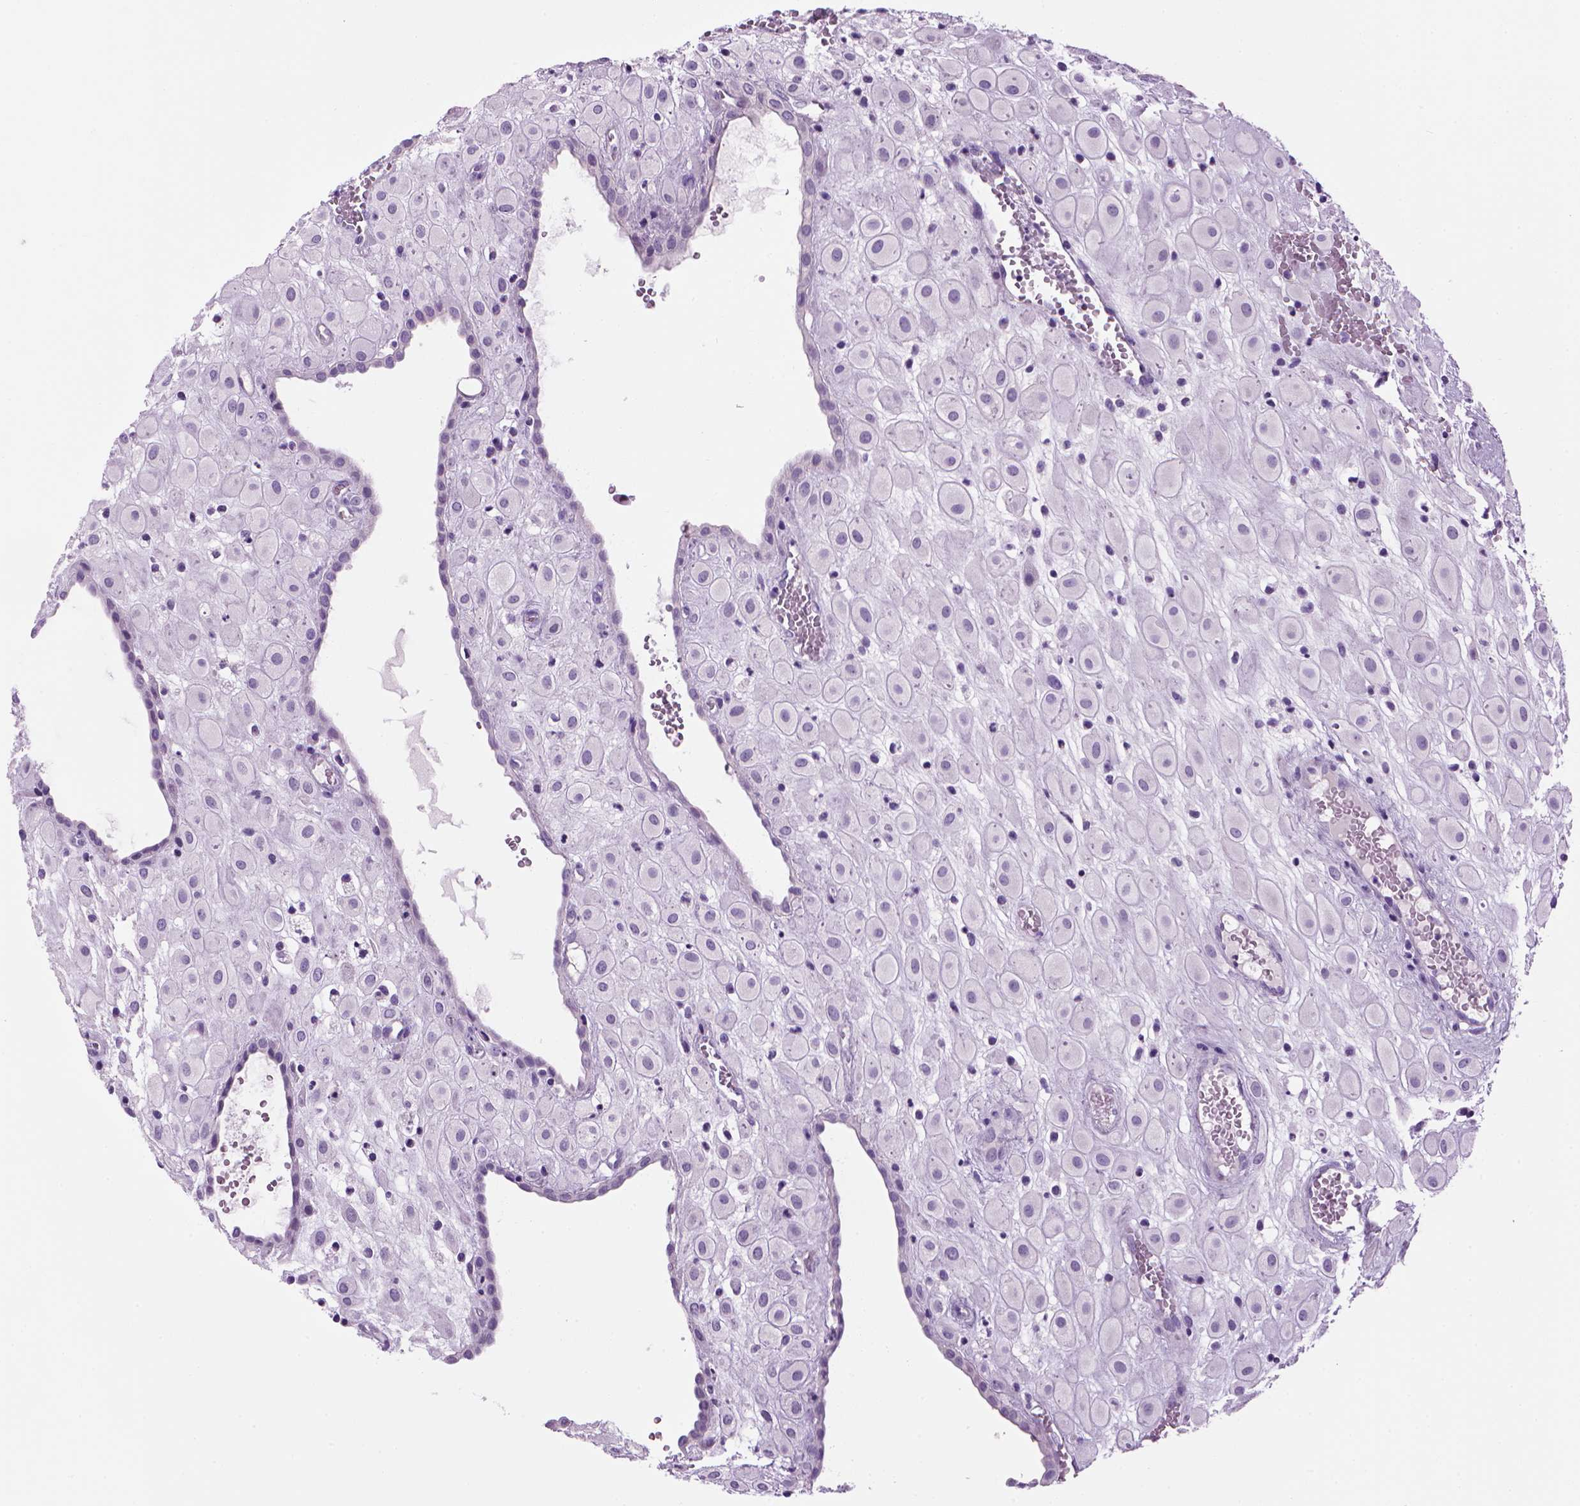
{"staining": {"intensity": "negative", "quantity": "none", "location": "none"}, "tissue": "placenta", "cell_type": "Decidual cells", "image_type": "normal", "snomed": [{"axis": "morphology", "description": "Normal tissue, NOS"}, {"axis": "topography", "description": "Placenta"}], "caption": "The photomicrograph displays no significant positivity in decidual cells of placenta.", "gene": "MZB1", "patient": {"sex": "female", "age": 24}}